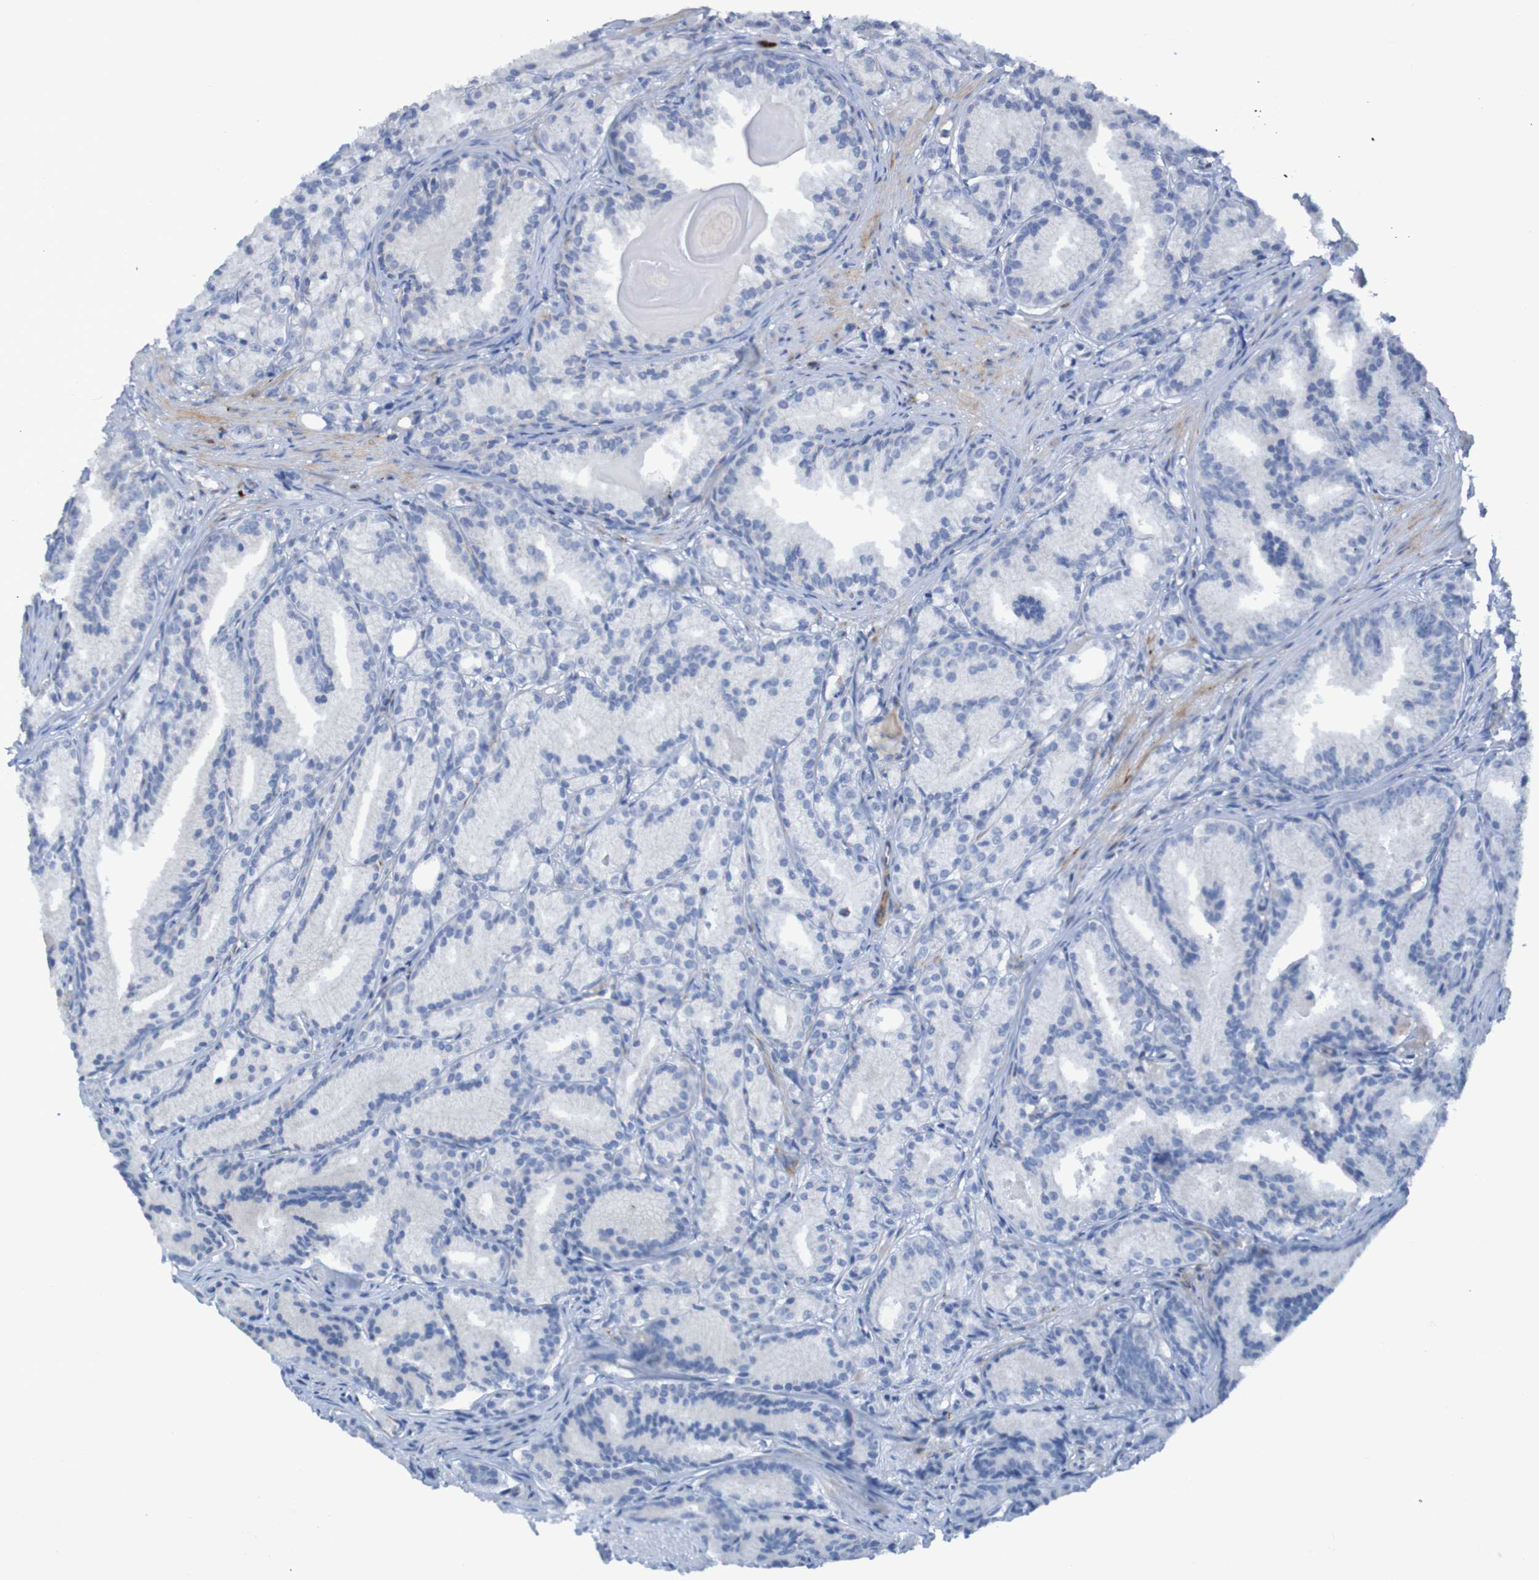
{"staining": {"intensity": "negative", "quantity": "none", "location": "none"}, "tissue": "prostate cancer", "cell_type": "Tumor cells", "image_type": "cancer", "snomed": [{"axis": "morphology", "description": "Adenocarcinoma, Low grade"}, {"axis": "topography", "description": "Prostate"}], "caption": "The image reveals no significant positivity in tumor cells of prostate cancer.", "gene": "RNF182", "patient": {"sex": "male", "age": 72}}